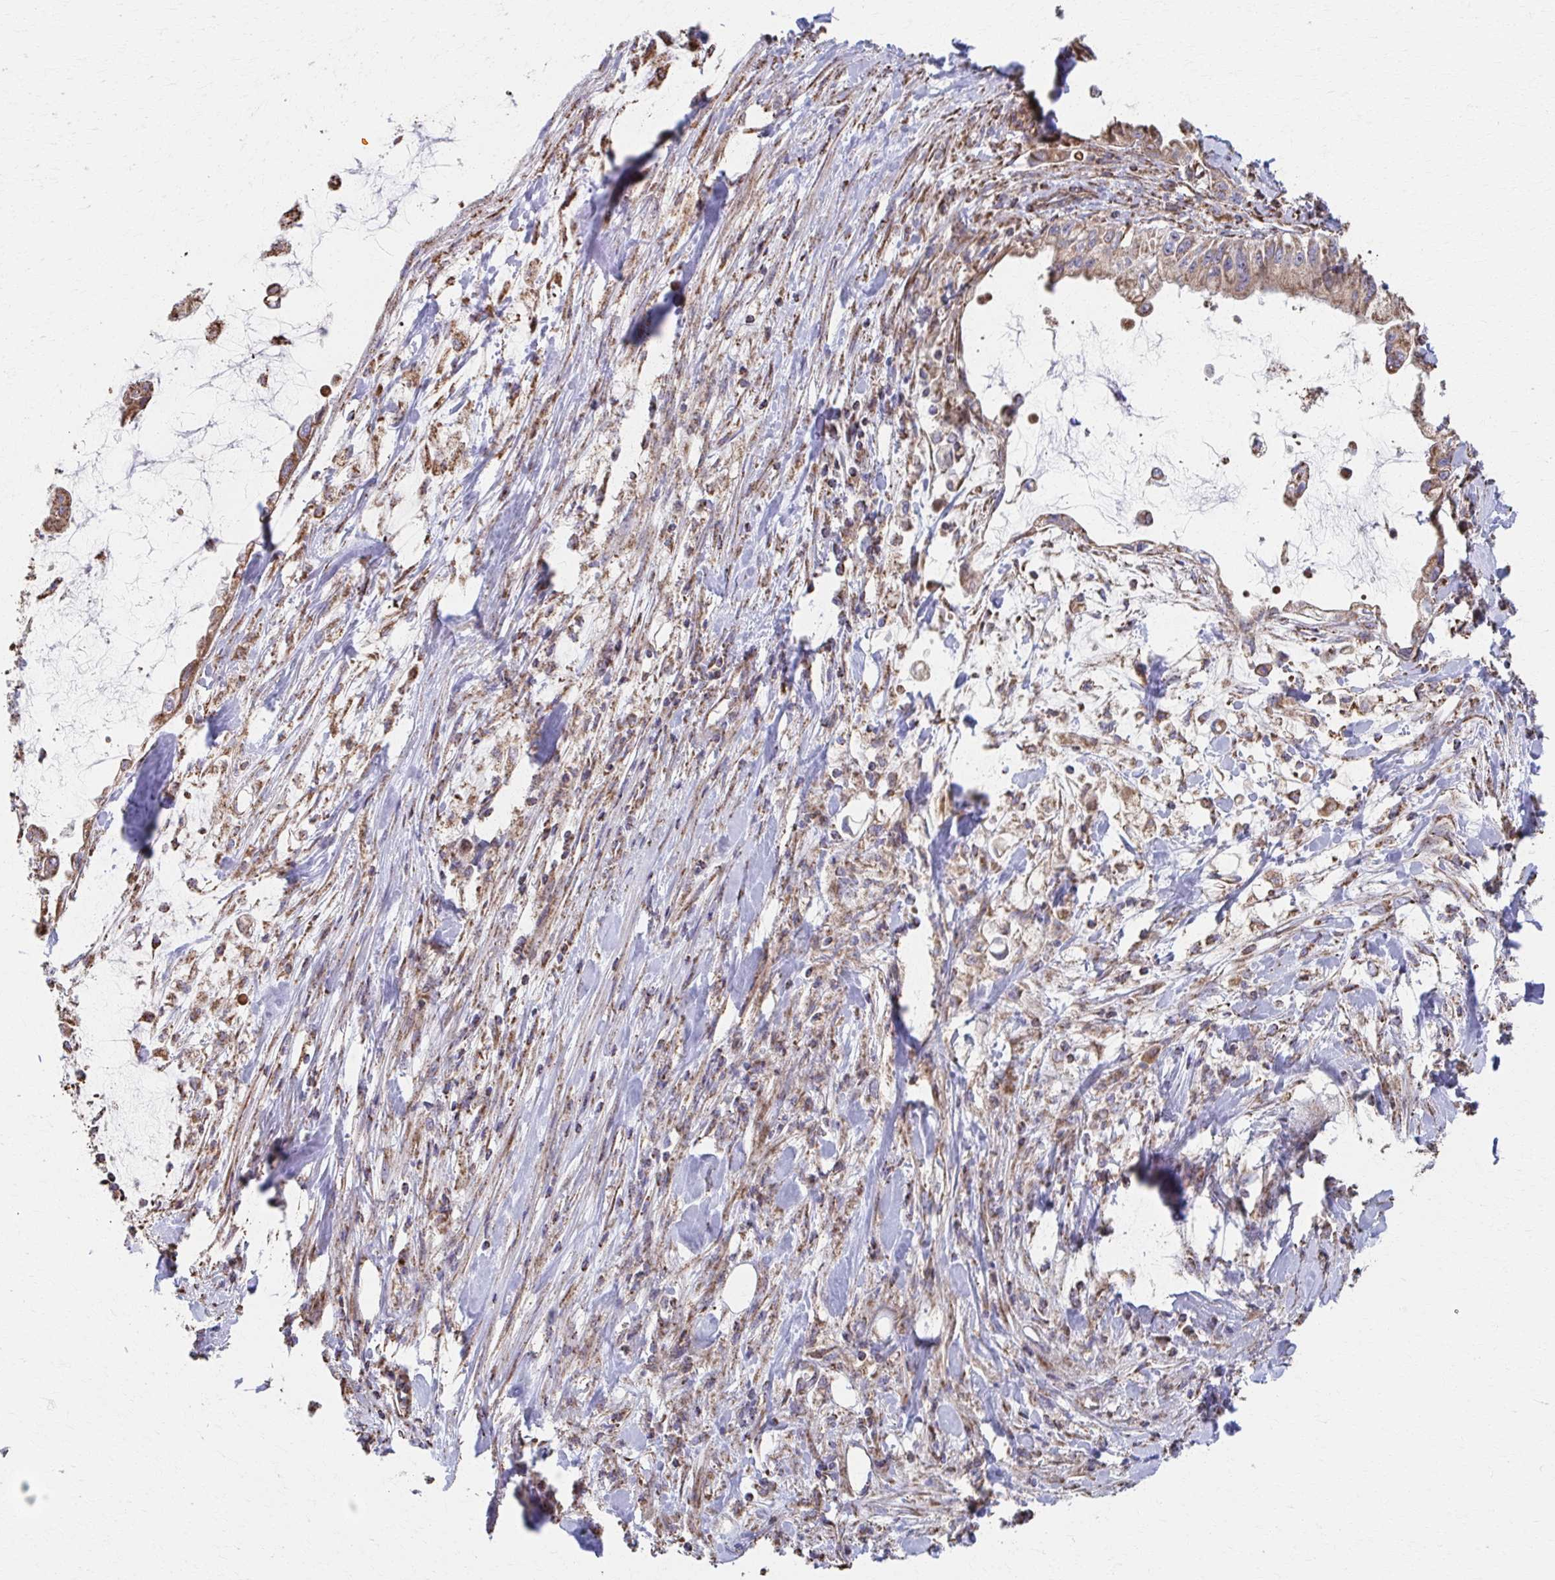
{"staining": {"intensity": "moderate", "quantity": ">75%", "location": "cytoplasmic/membranous"}, "tissue": "pancreatic cancer", "cell_type": "Tumor cells", "image_type": "cancer", "snomed": [{"axis": "morphology", "description": "Adenocarcinoma, NOS"}, {"axis": "topography", "description": "Pancreas"}], "caption": "IHC (DAB (3,3'-diaminobenzidine)) staining of human pancreatic adenocarcinoma reveals moderate cytoplasmic/membranous protein positivity in approximately >75% of tumor cells.", "gene": "SAT1", "patient": {"sex": "male", "age": 48}}